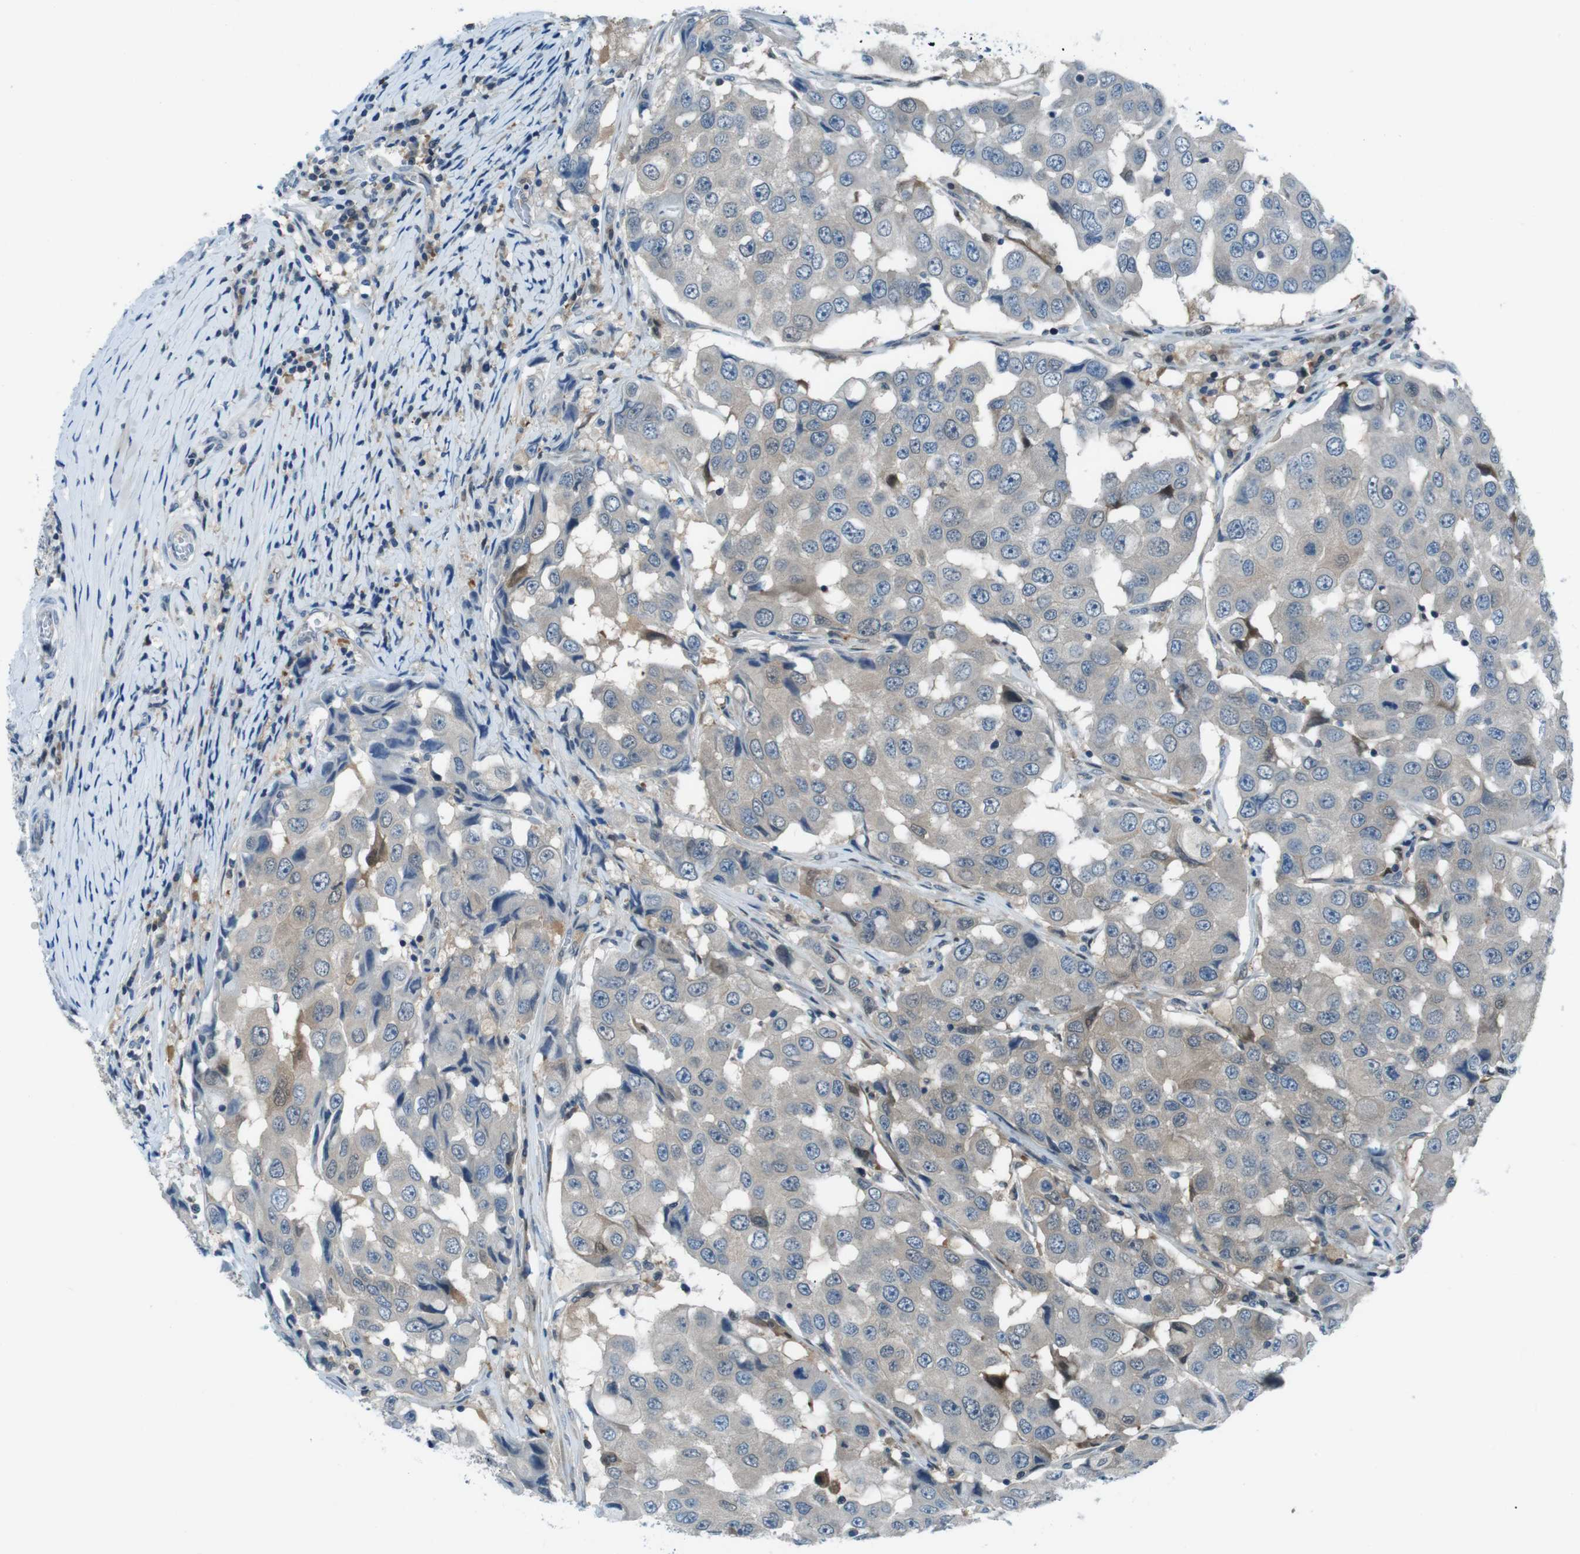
{"staining": {"intensity": "weak", "quantity": "<25%", "location": "cytoplasmic/membranous"}, "tissue": "breast cancer", "cell_type": "Tumor cells", "image_type": "cancer", "snomed": [{"axis": "morphology", "description": "Duct carcinoma"}, {"axis": "topography", "description": "Breast"}], "caption": "DAB (3,3'-diaminobenzidine) immunohistochemical staining of breast cancer displays no significant positivity in tumor cells. Nuclei are stained in blue.", "gene": "NANOS2", "patient": {"sex": "female", "age": 27}}